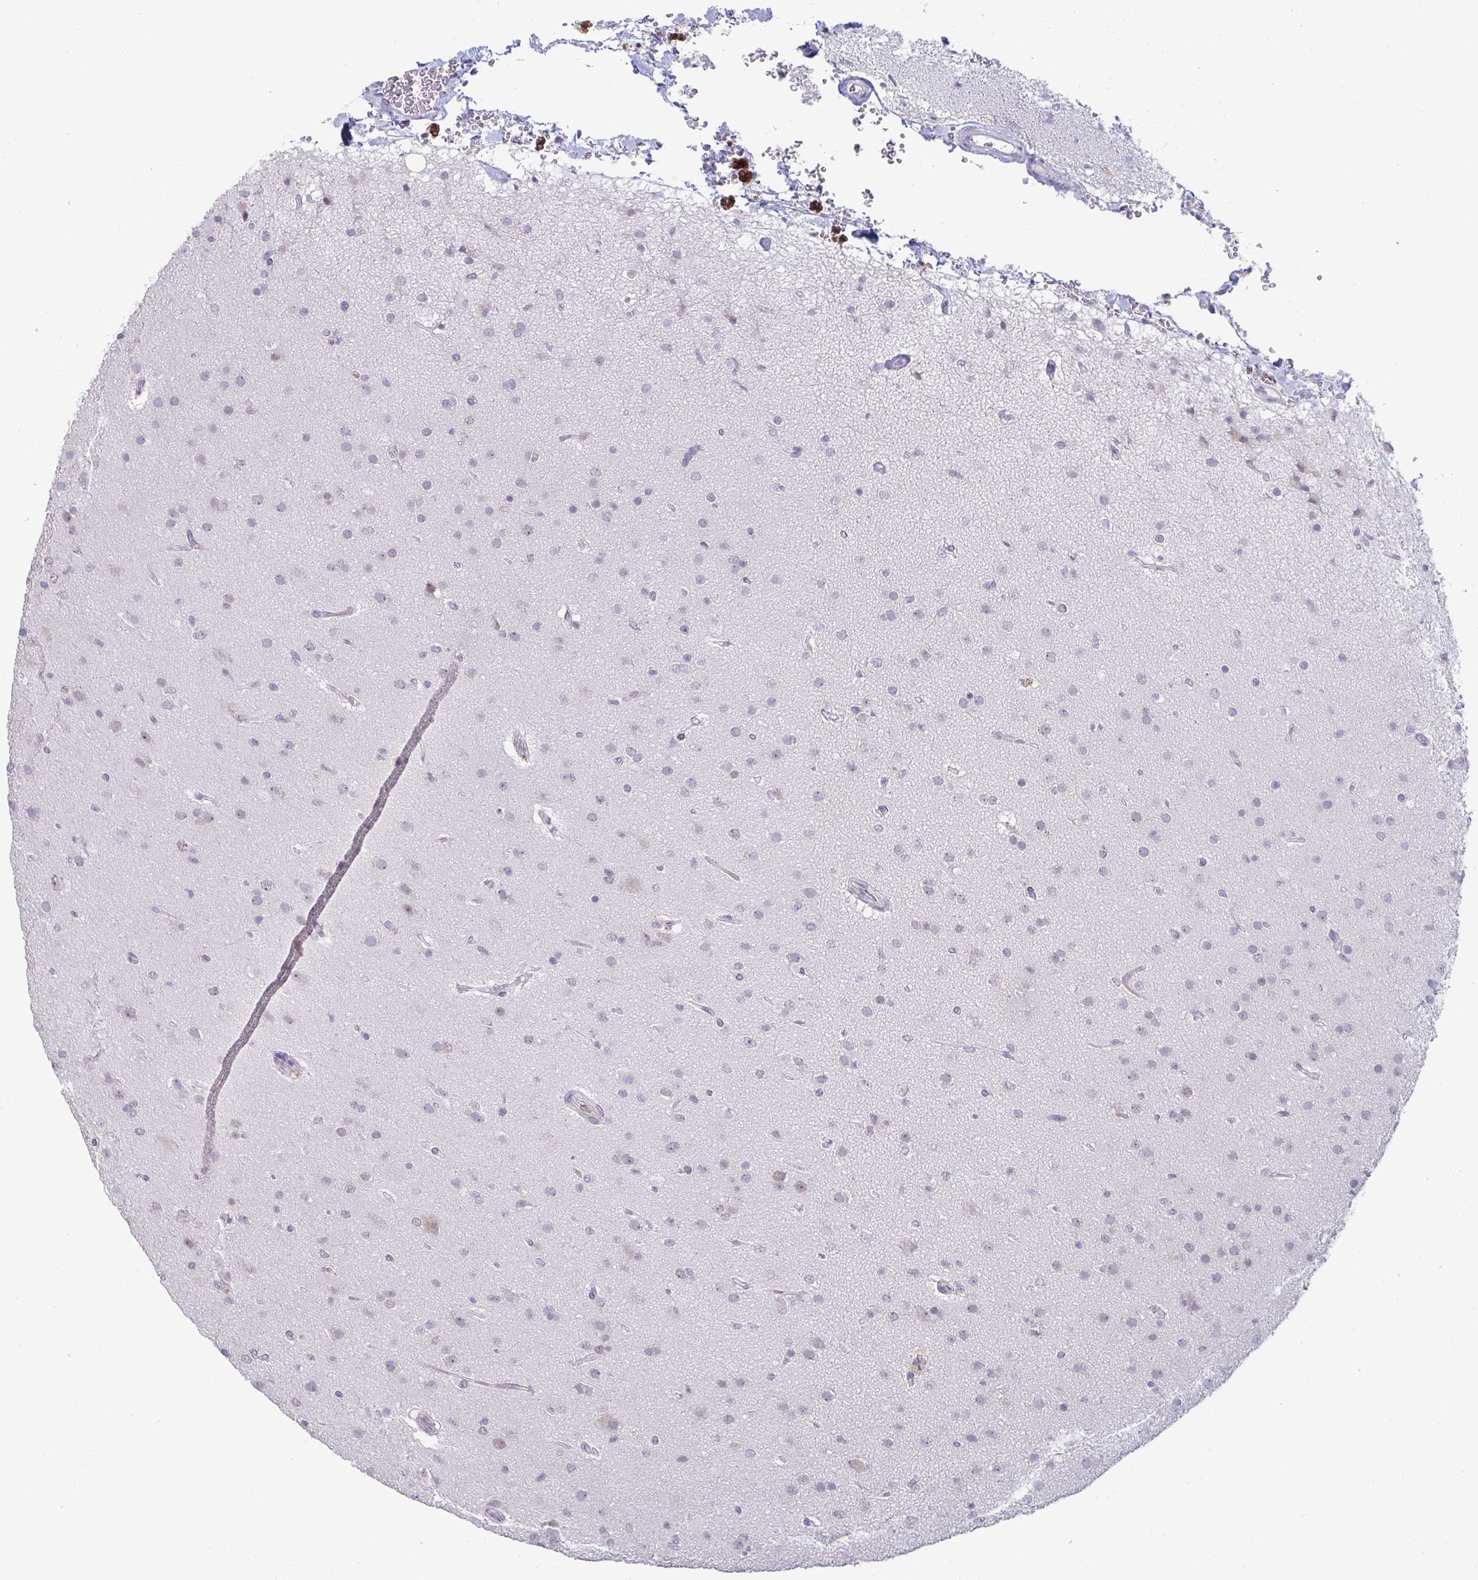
{"staining": {"intensity": "negative", "quantity": "none", "location": "none"}, "tissue": "glioma", "cell_type": "Tumor cells", "image_type": "cancer", "snomed": [{"axis": "morphology", "description": "Glioma, malignant, Low grade"}, {"axis": "topography", "description": "Brain"}], "caption": "Immunohistochemistry of human malignant glioma (low-grade) demonstrates no expression in tumor cells.", "gene": "RNASEH1", "patient": {"sex": "male", "age": 65}}